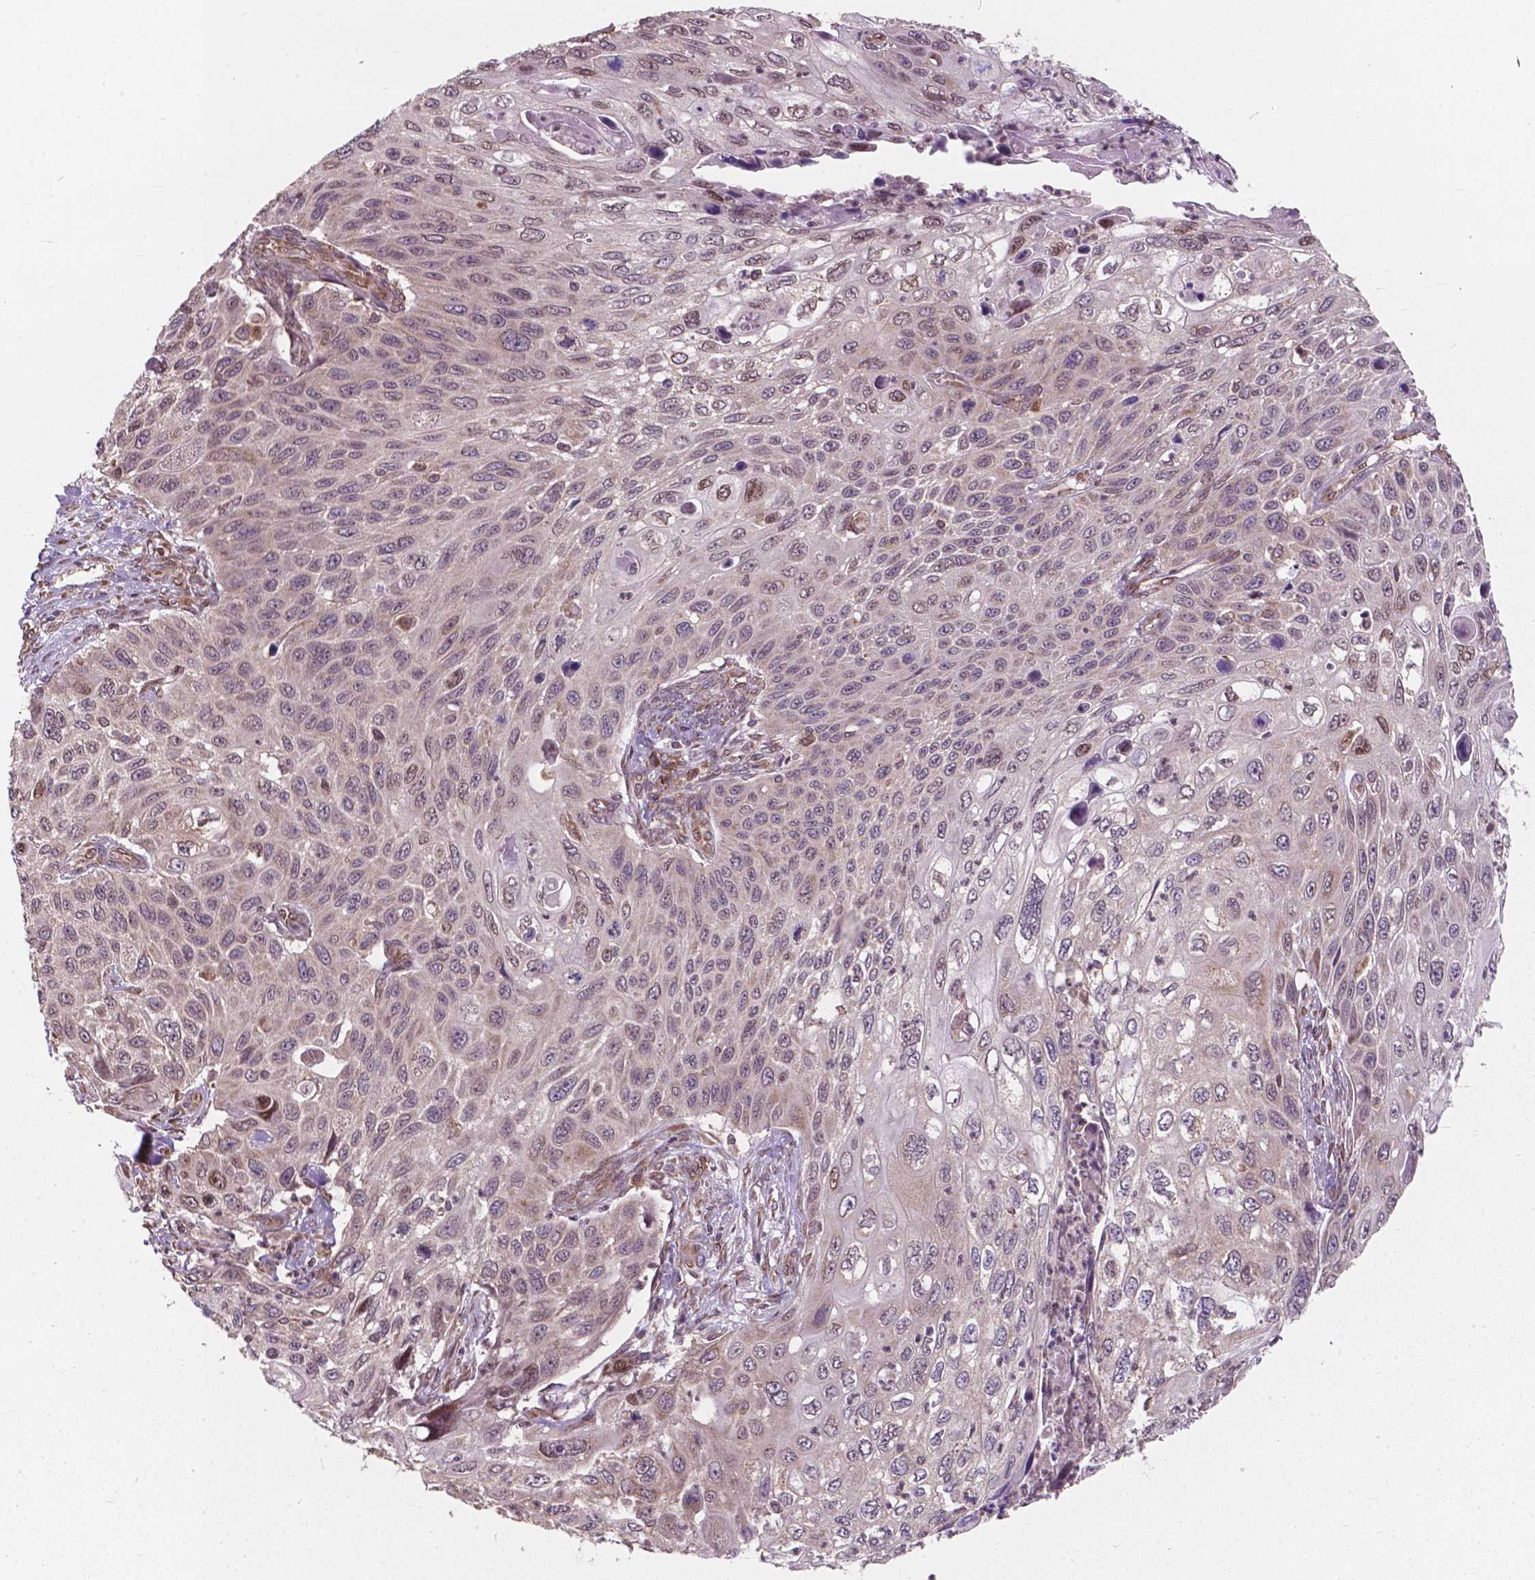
{"staining": {"intensity": "negative", "quantity": "none", "location": "none"}, "tissue": "cervical cancer", "cell_type": "Tumor cells", "image_type": "cancer", "snomed": [{"axis": "morphology", "description": "Squamous cell carcinoma, NOS"}, {"axis": "topography", "description": "Cervix"}], "caption": "DAB (3,3'-diaminobenzidine) immunohistochemical staining of cervical cancer reveals no significant staining in tumor cells. (DAB immunohistochemistry, high magnification).", "gene": "MRPL33", "patient": {"sex": "female", "age": 70}}